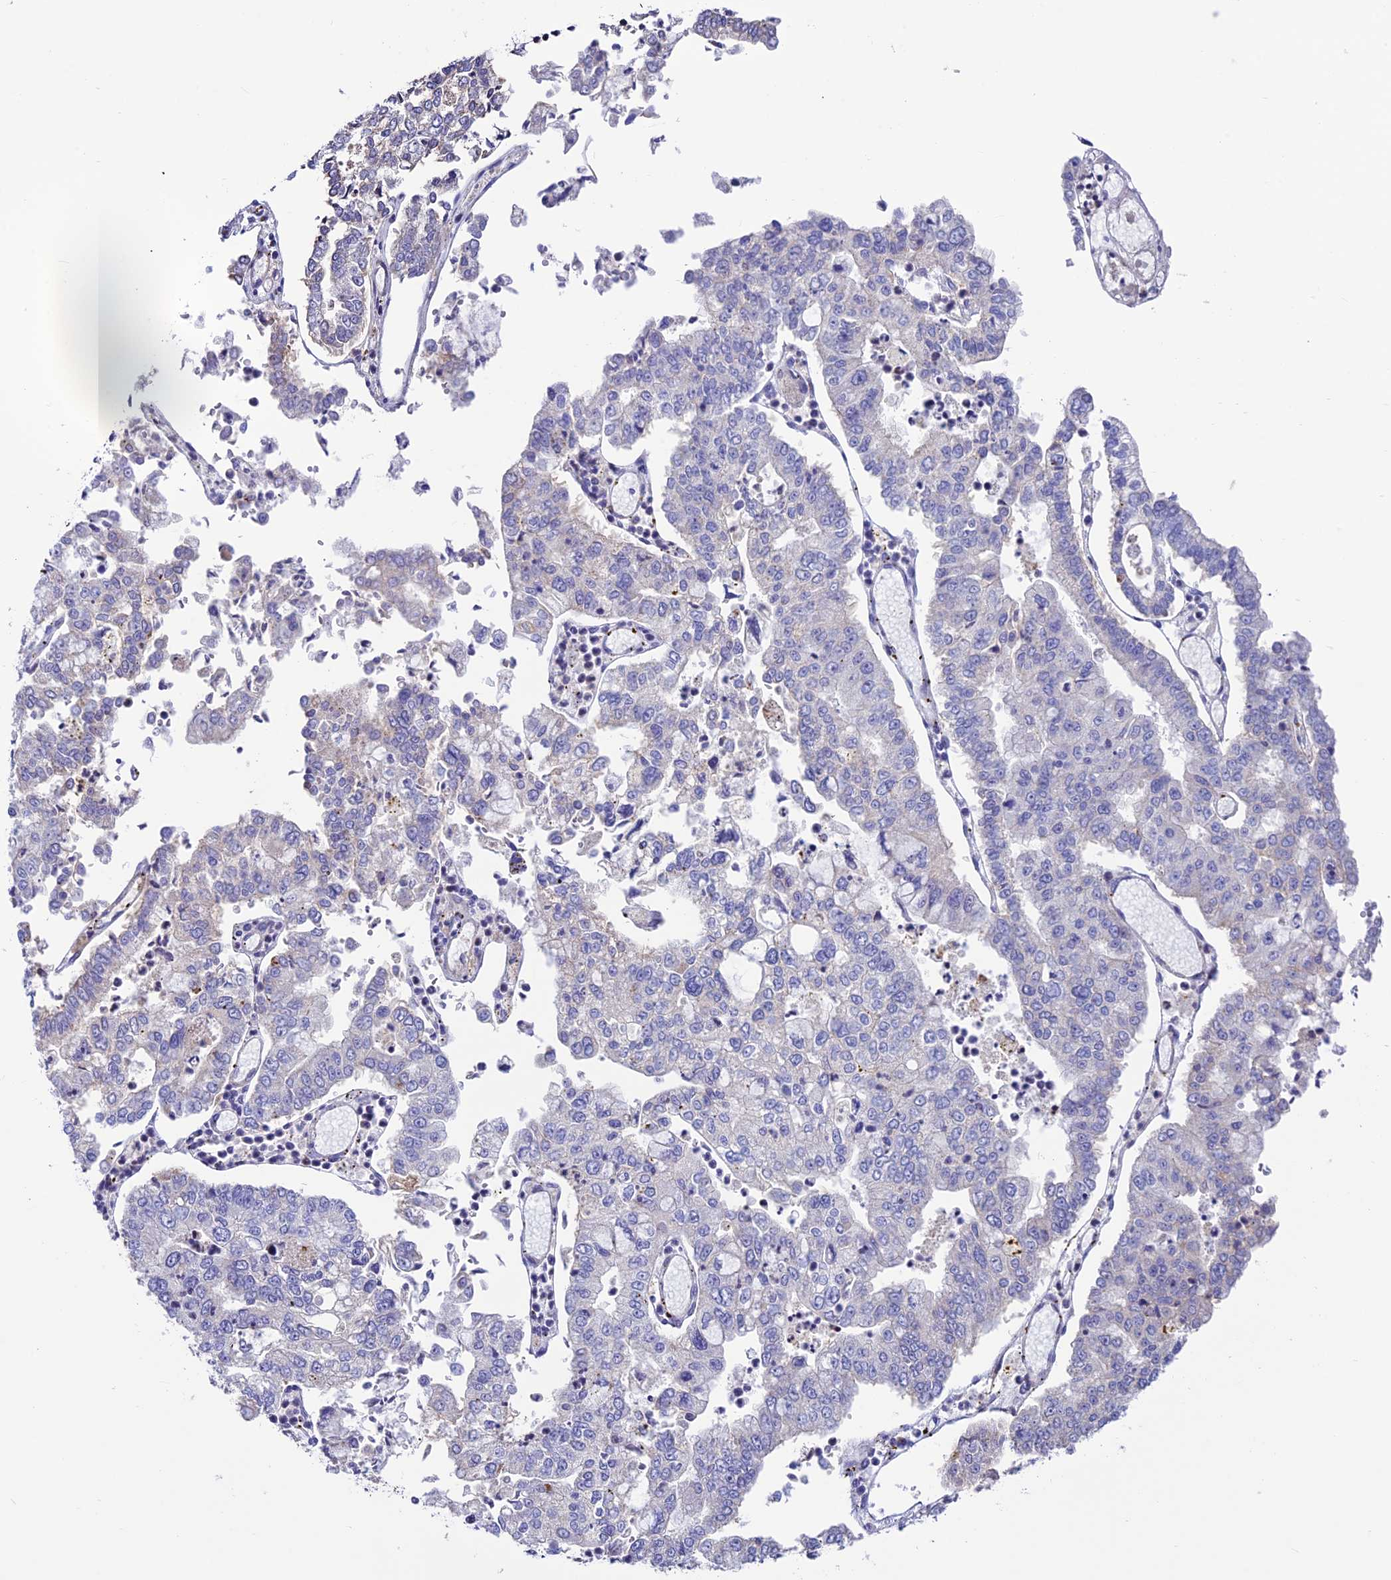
{"staining": {"intensity": "negative", "quantity": "none", "location": "none"}, "tissue": "stomach cancer", "cell_type": "Tumor cells", "image_type": "cancer", "snomed": [{"axis": "morphology", "description": "Adenocarcinoma, NOS"}, {"axis": "topography", "description": "Stomach"}], "caption": "DAB immunohistochemical staining of human adenocarcinoma (stomach) displays no significant positivity in tumor cells.", "gene": "FAM178B", "patient": {"sex": "male", "age": 76}}